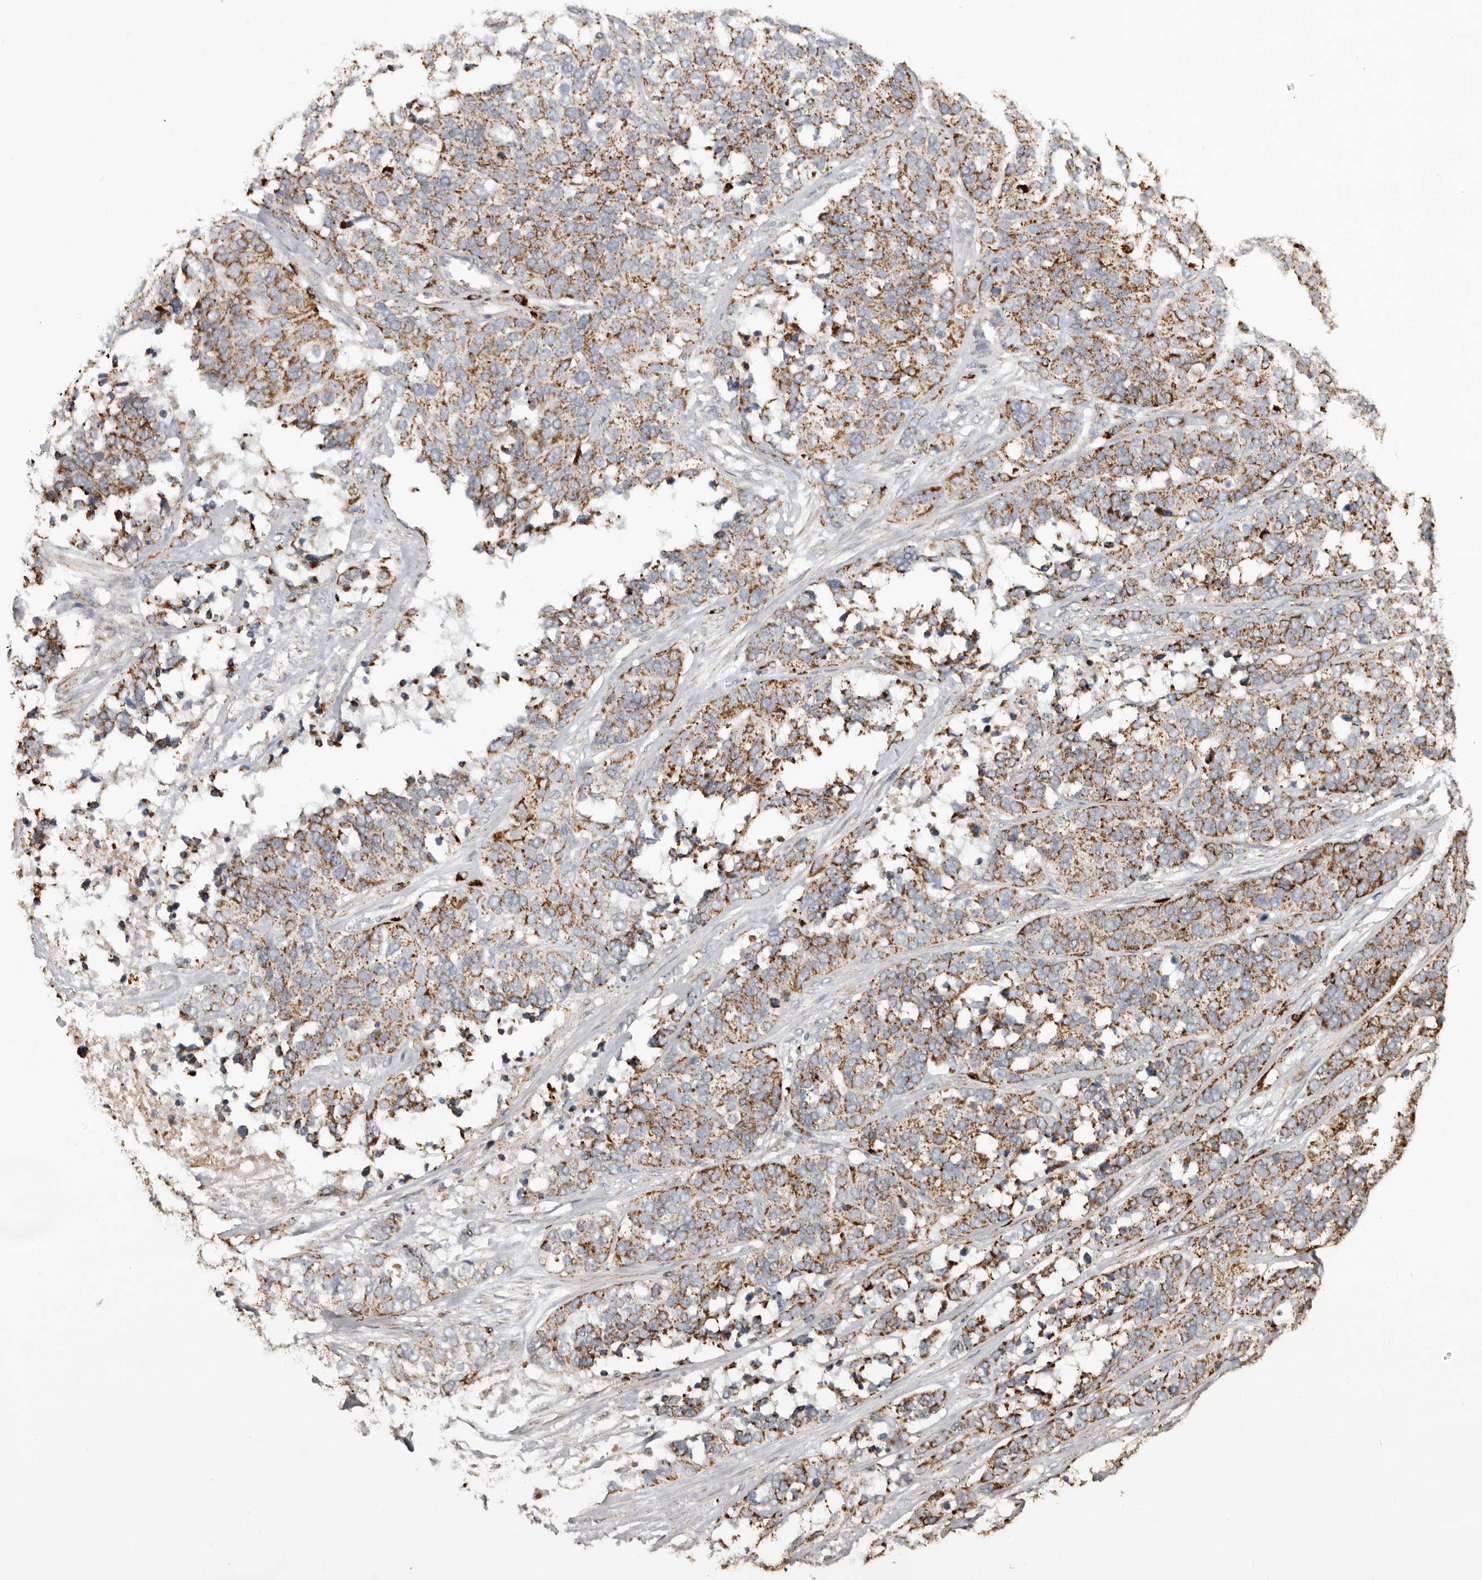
{"staining": {"intensity": "moderate", "quantity": ">75%", "location": "cytoplasmic/membranous"}, "tissue": "ovarian cancer", "cell_type": "Tumor cells", "image_type": "cancer", "snomed": [{"axis": "morphology", "description": "Cystadenocarcinoma, serous, NOS"}, {"axis": "topography", "description": "Ovary"}], "caption": "Moderate cytoplasmic/membranous positivity is present in approximately >75% of tumor cells in serous cystadenocarcinoma (ovarian). (Brightfield microscopy of DAB IHC at high magnification).", "gene": "MECR", "patient": {"sex": "female", "age": 44}}